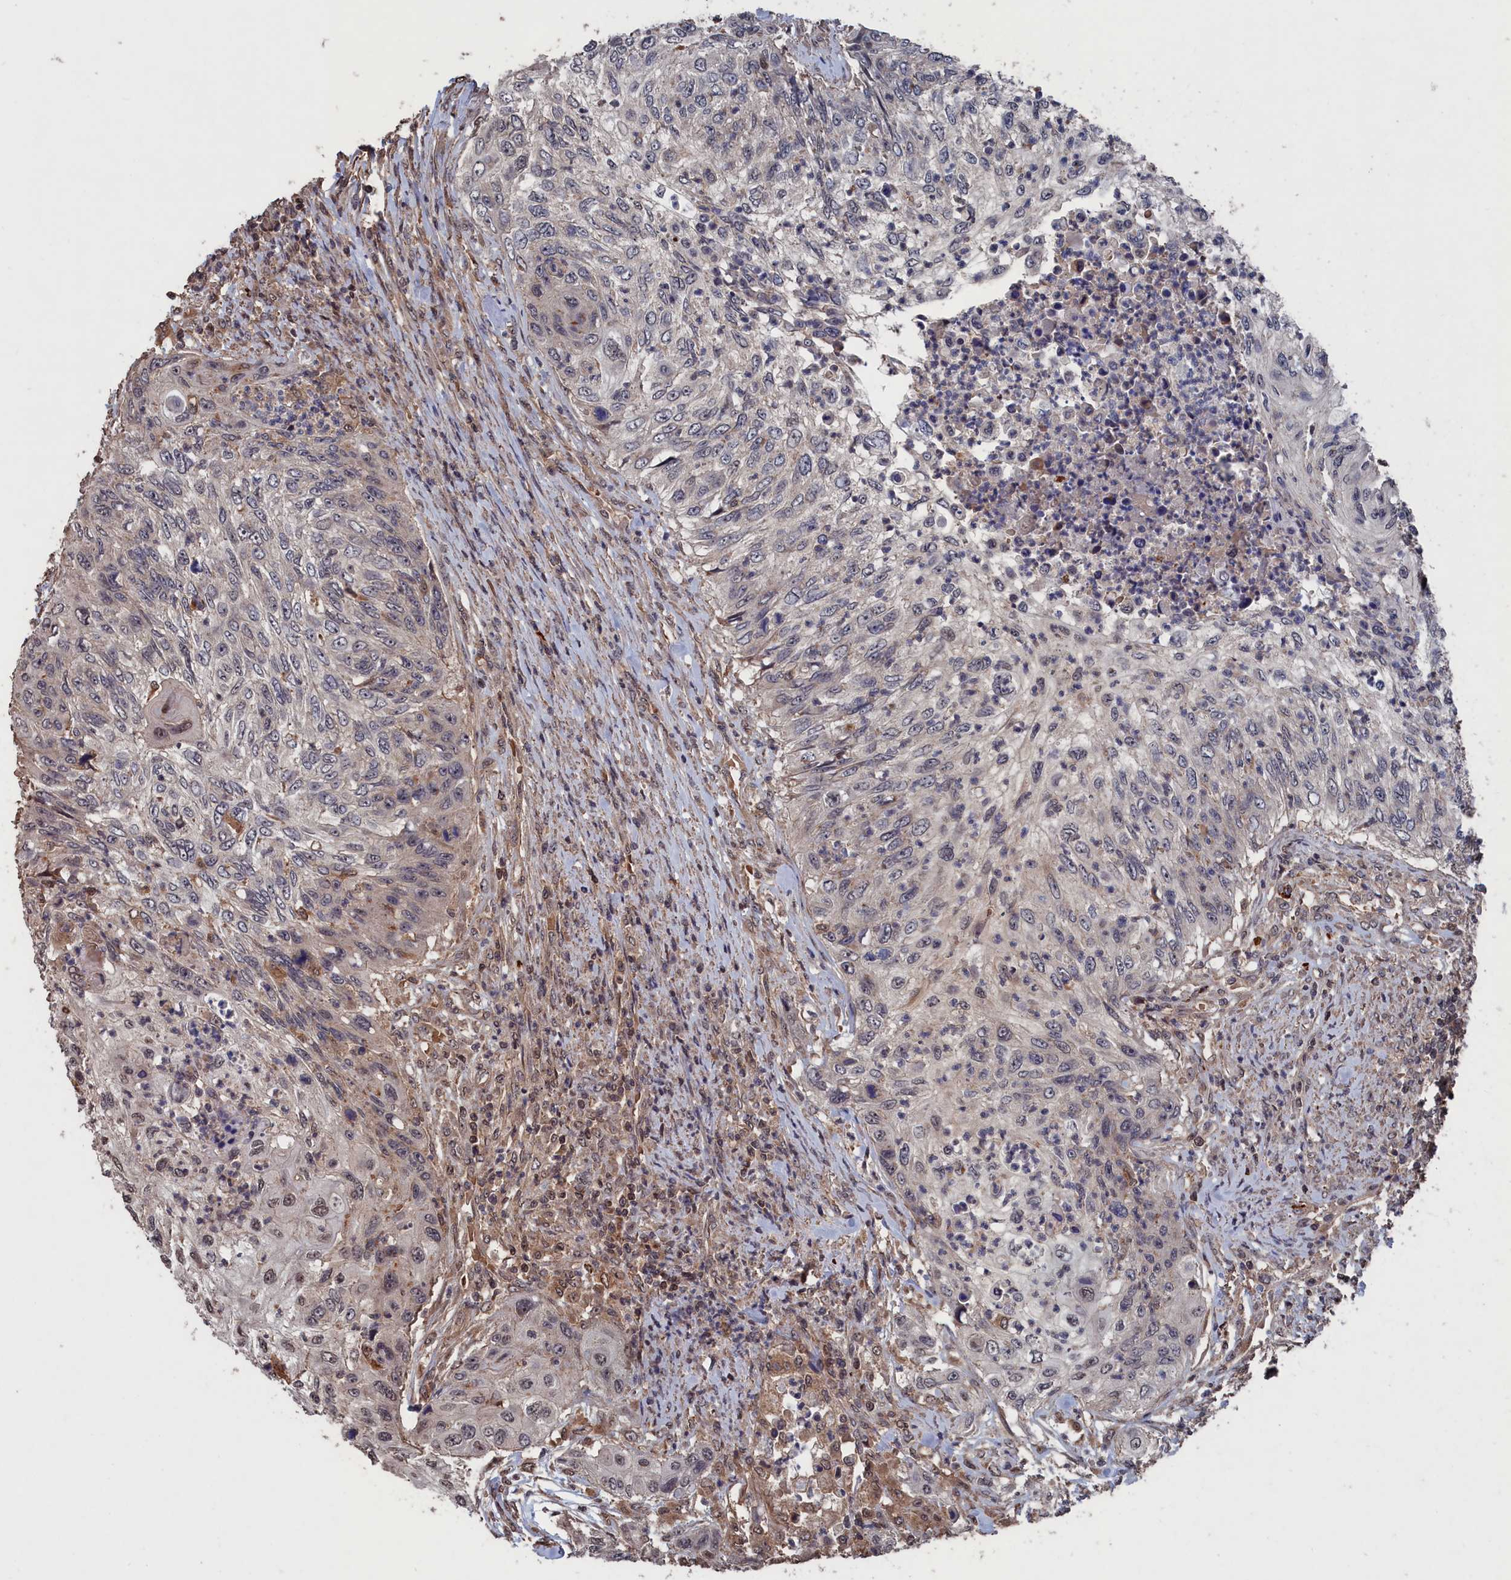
{"staining": {"intensity": "weak", "quantity": "<25%", "location": "nuclear"}, "tissue": "urothelial cancer", "cell_type": "Tumor cells", "image_type": "cancer", "snomed": [{"axis": "morphology", "description": "Urothelial carcinoma, High grade"}, {"axis": "topography", "description": "Urinary bladder"}], "caption": "This is a histopathology image of IHC staining of urothelial carcinoma (high-grade), which shows no positivity in tumor cells.", "gene": "PDE12", "patient": {"sex": "female", "age": 60}}